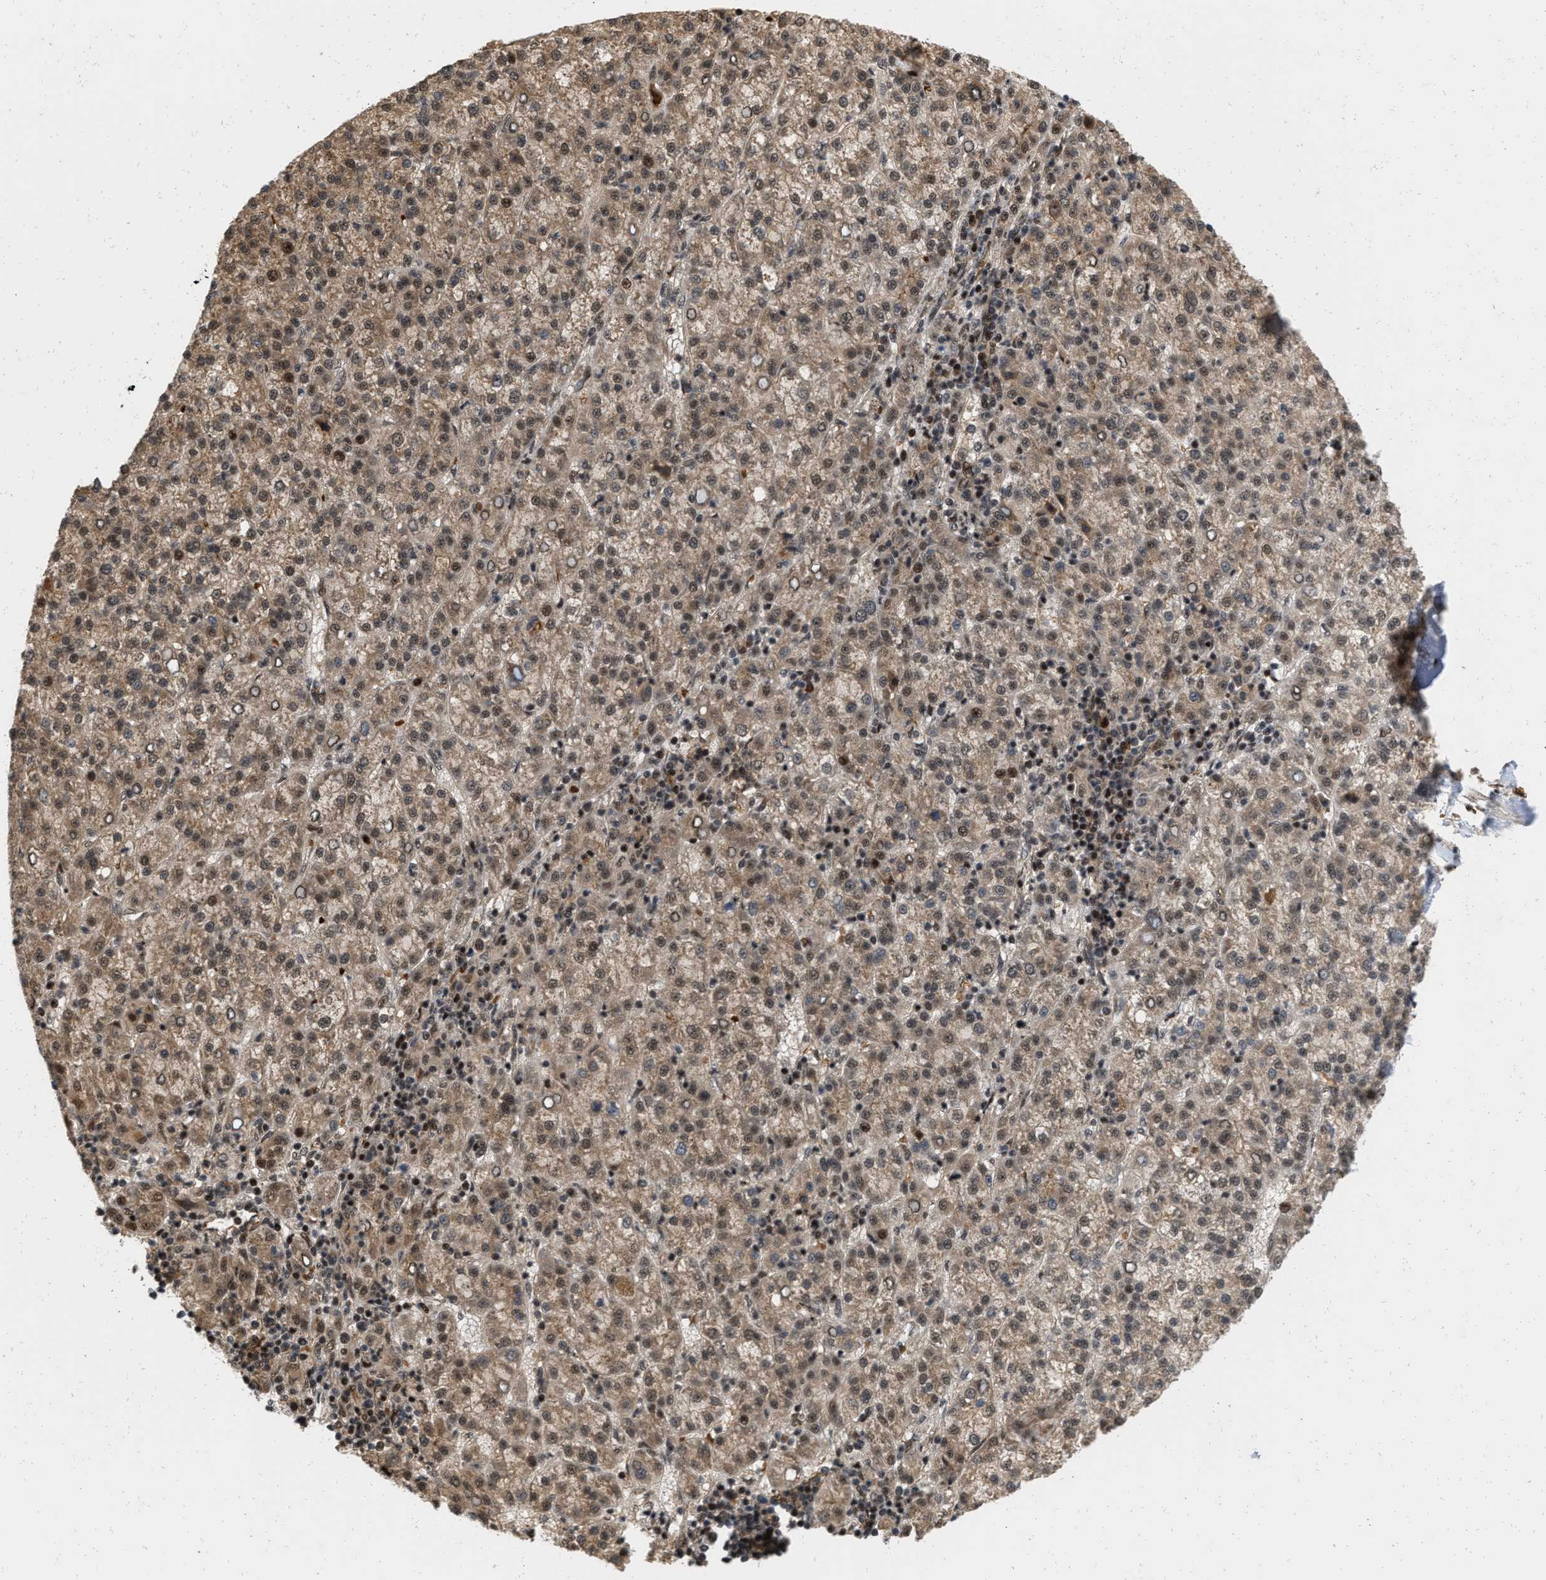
{"staining": {"intensity": "moderate", "quantity": ">75%", "location": "cytoplasmic/membranous,nuclear"}, "tissue": "liver cancer", "cell_type": "Tumor cells", "image_type": "cancer", "snomed": [{"axis": "morphology", "description": "Carcinoma, Hepatocellular, NOS"}, {"axis": "topography", "description": "Liver"}], "caption": "Human liver hepatocellular carcinoma stained with a brown dye shows moderate cytoplasmic/membranous and nuclear positive positivity in approximately >75% of tumor cells.", "gene": "ANKRD11", "patient": {"sex": "female", "age": 58}}